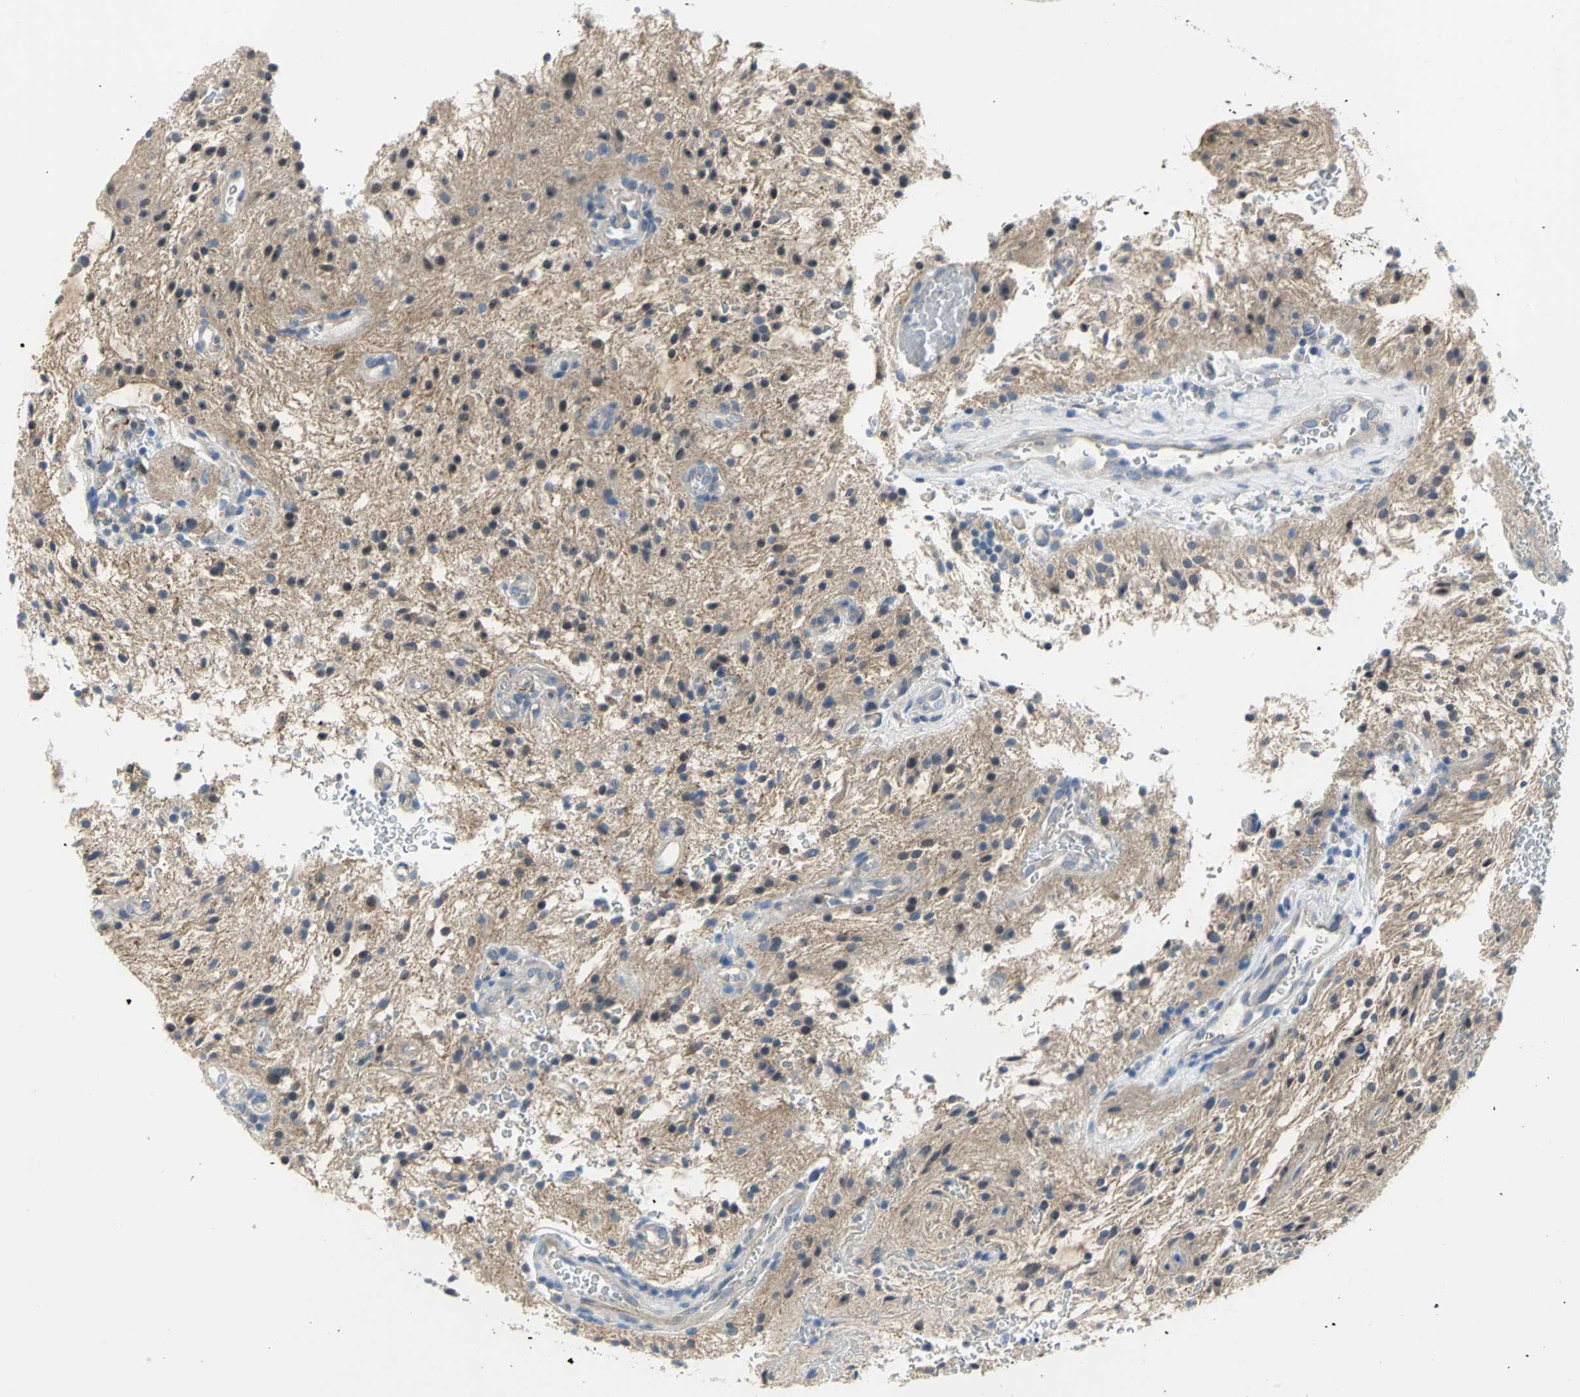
{"staining": {"intensity": "negative", "quantity": "none", "location": "none"}, "tissue": "glioma", "cell_type": "Tumor cells", "image_type": "cancer", "snomed": [{"axis": "morphology", "description": "Glioma, malignant, NOS"}, {"axis": "topography", "description": "Cerebellum"}], "caption": "DAB (3,3'-diaminobenzidine) immunohistochemical staining of glioma reveals no significant staining in tumor cells.", "gene": "HTR1F", "patient": {"sex": "female", "age": 10}}